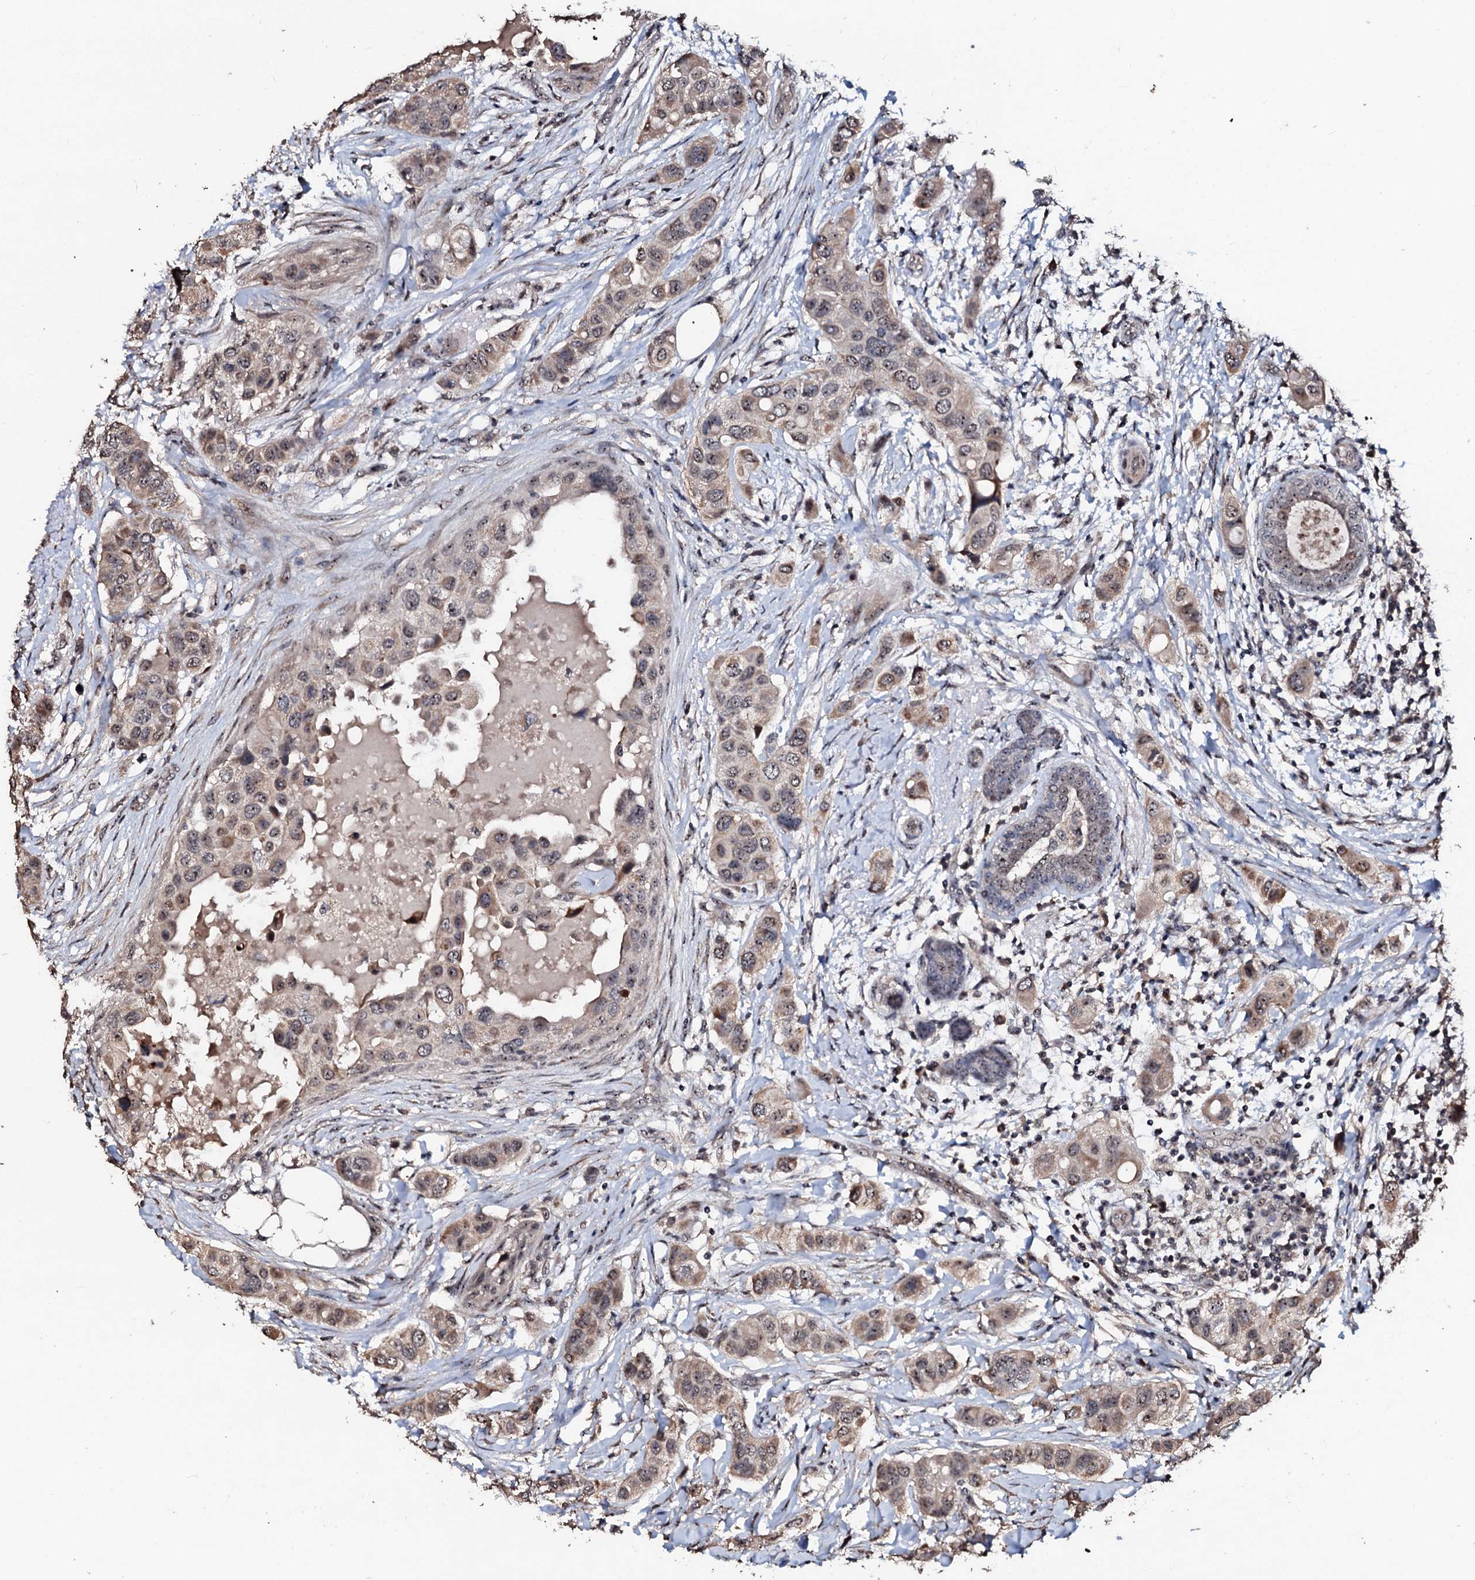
{"staining": {"intensity": "weak", "quantity": ">75%", "location": "cytoplasmic/membranous,nuclear"}, "tissue": "breast cancer", "cell_type": "Tumor cells", "image_type": "cancer", "snomed": [{"axis": "morphology", "description": "Lobular carcinoma"}, {"axis": "topography", "description": "Breast"}], "caption": "Protein expression analysis of human lobular carcinoma (breast) reveals weak cytoplasmic/membranous and nuclear staining in about >75% of tumor cells.", "gene": "SUPT7L", "patient": {"sex": "female", "age": 51}}